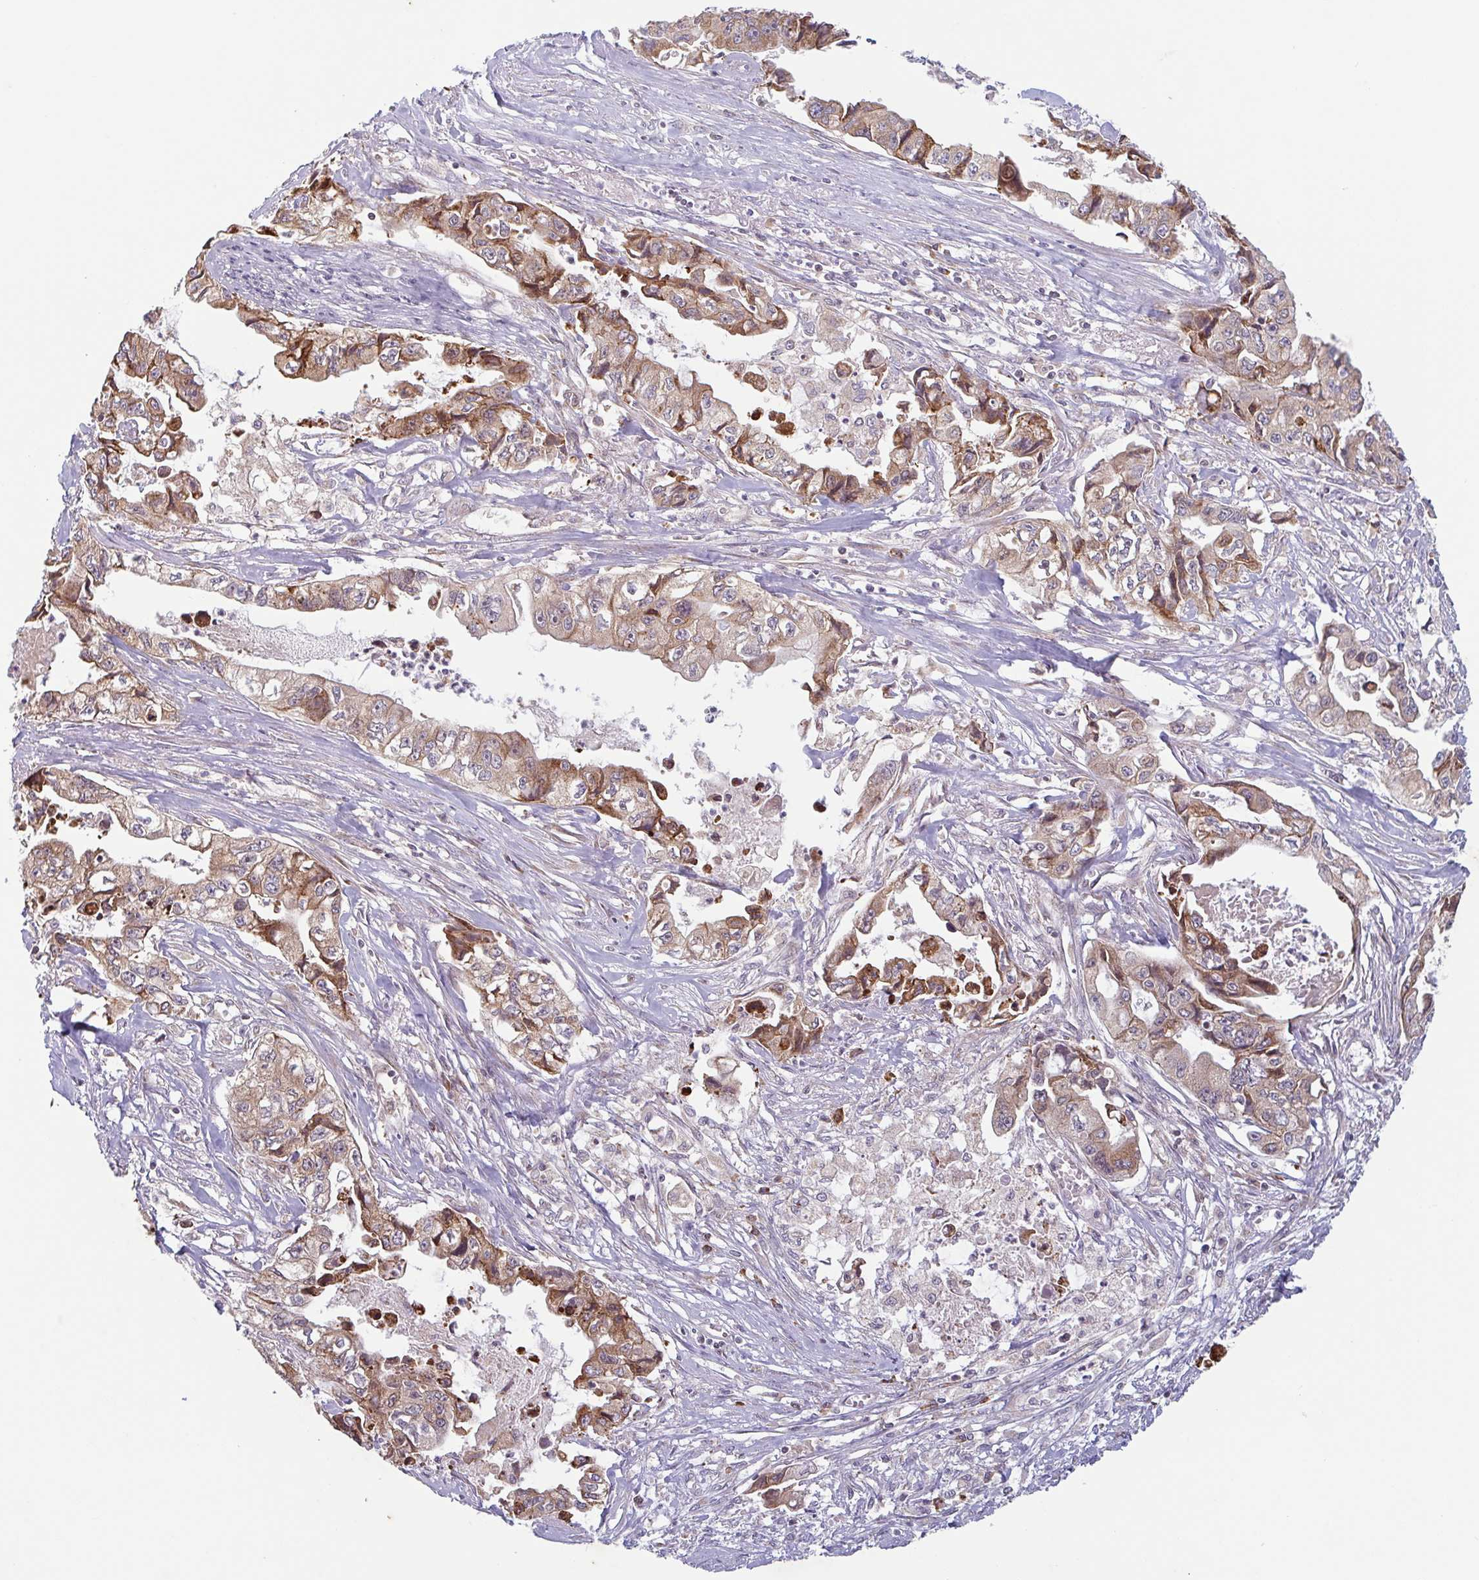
{"staining": {"intensity": "strong", "quantity": "25%-75%", "location": "cytoplasmic/membranous"}, "tissue": "pancreatic cancer", "cell_type": "Tumor cells", "image_type": "cancer", "snomed": [{"axis": "morphology", "description": "Adenocarcinoma, NOS"}, {"axis": "topography", "description": "Pancreas"}], "caption": "Protein staining exhibits strong cytoplasmic/membranous staining in approximately 25%-75% of tumor cells in pancreatic cancer.", "gene": "RIT1", "patient": {"sex": "male", "age": 66}}